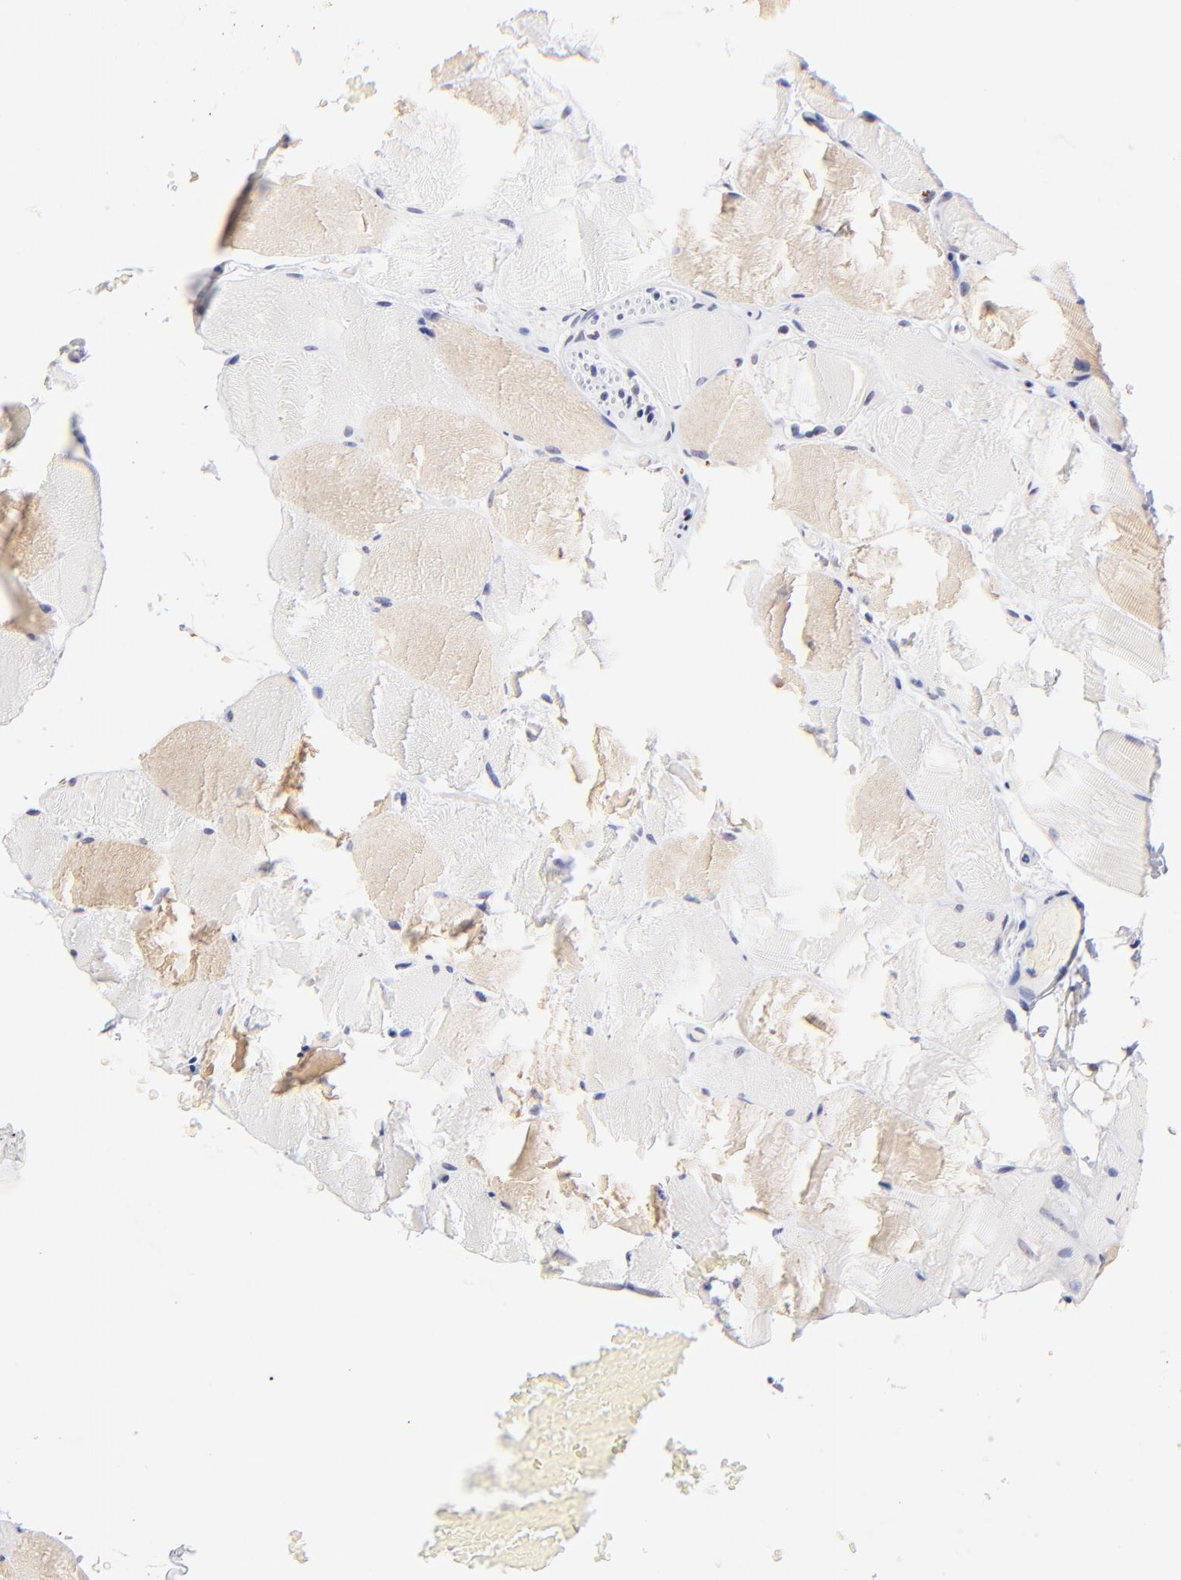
{"staining": {"intensity": "weak", "quantity": "25%-75%", "location": "cytoplasmic/membranous"}, "tissue": "skeletal muscle", "cell_type": "Myocytes", "image_type": "normal", "snomed": [{"axis": "morphology", "description": "Normal tissue, NOS"}, {"axis": "topography", "description": "Skeletal muscle"}, {"axis": "topography", "description": "Parathyroid gland"}], "caption": "DAB immunohistochemical staining of benign human skeletal muscle reveals weak cytoplasmic/membranous protein staining in about 25%-75% of myocytes. The protein of interest is shown in brown color, while the nuclei are stained blue.", "gene": "ZNF155", "patient": {"sex": "female", "age": 37}}